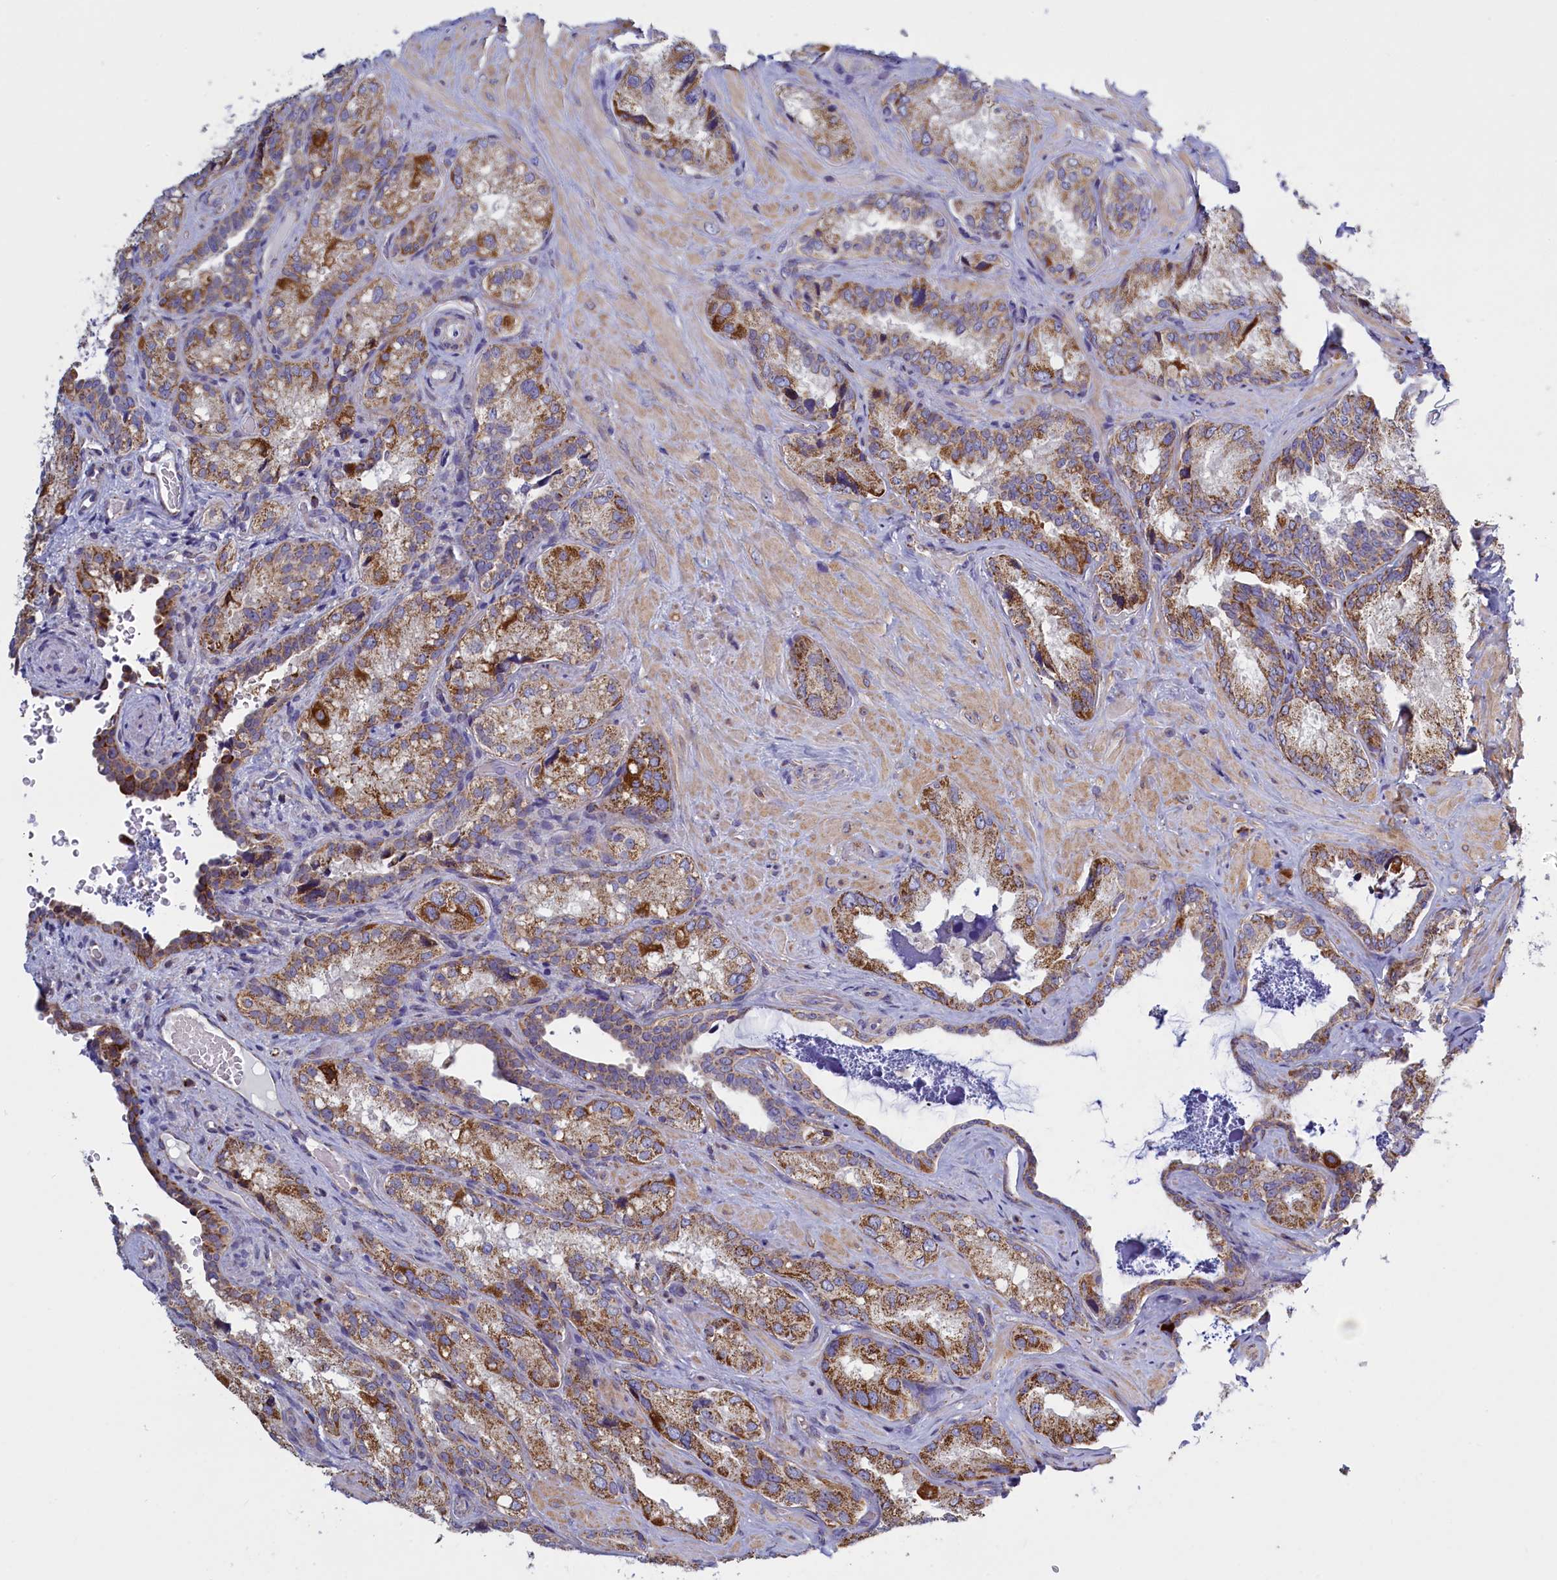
{"staining": {"intensity": "moderate", "quantity": ">75%", "location": "cytoplasmic/membranous"}, "tissue": "seminal vesicle", "cell_type": "Glandular cells", "image_type": "normal", "snomed": [{"axis": "morphology", "description": "Normal tissue, NOS"}, {"axis": "topography", "description": "Seminal veicle"}, {"axis": "topography", "description": "Peripheral nerve tissue"}], "caption": "Seminal vesicle stained with DAB (3,3'-diaminobenzidine) immunohistochemistry displays medium levels of moderate cytoplasmic/membranous positivity in approximately >75% of glandular cells. The staining is performed using DAB brown chromogen to label protein expression. The nuclei are counter-stained blue using hematoxylin.", "gene": "IFT122", "patient": {"sex": "male", "age": 67}}